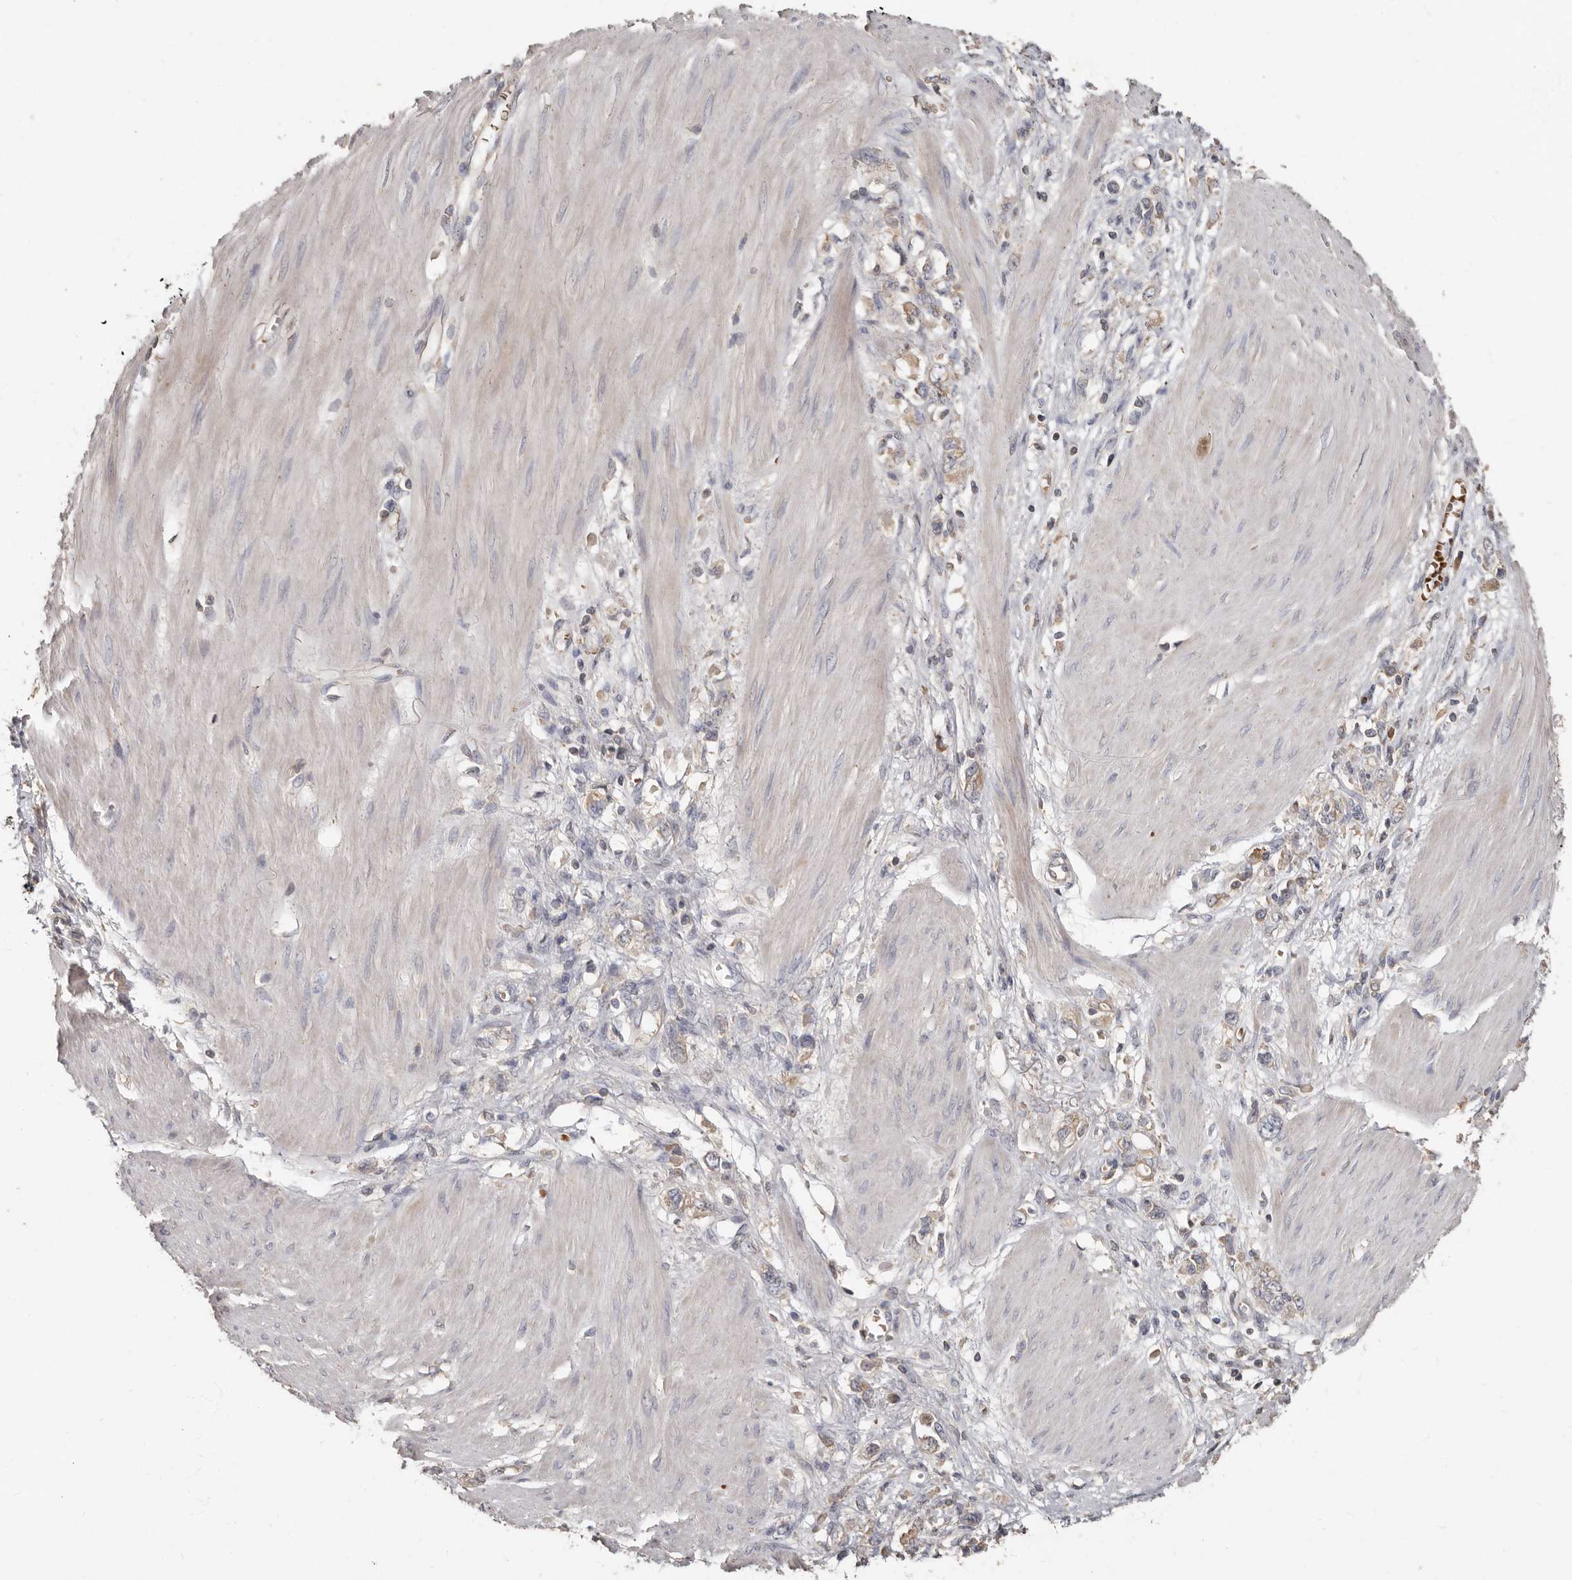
{"staining": {"intensity": "weak", "quantity": "<25%", "location": "cytoplasmic/membranous"}, "tissue": "stomach cancer", "cell_type": "Tumor cells", "image_type": "cancer", "snomed": [{"axis": "morphology", "description": "Adenocarcinoma, NOS"}, {"axis": "topography", "description": "Stomach"}], "caption": "Immunohistochemistry image of neoplastic tissue: adenocarcinoma (stomach) stained with DAB reveals no significant protein expression in tumor cells.", "gene": "KIF26B", "patient": {"sex": "female", "age": 76}}